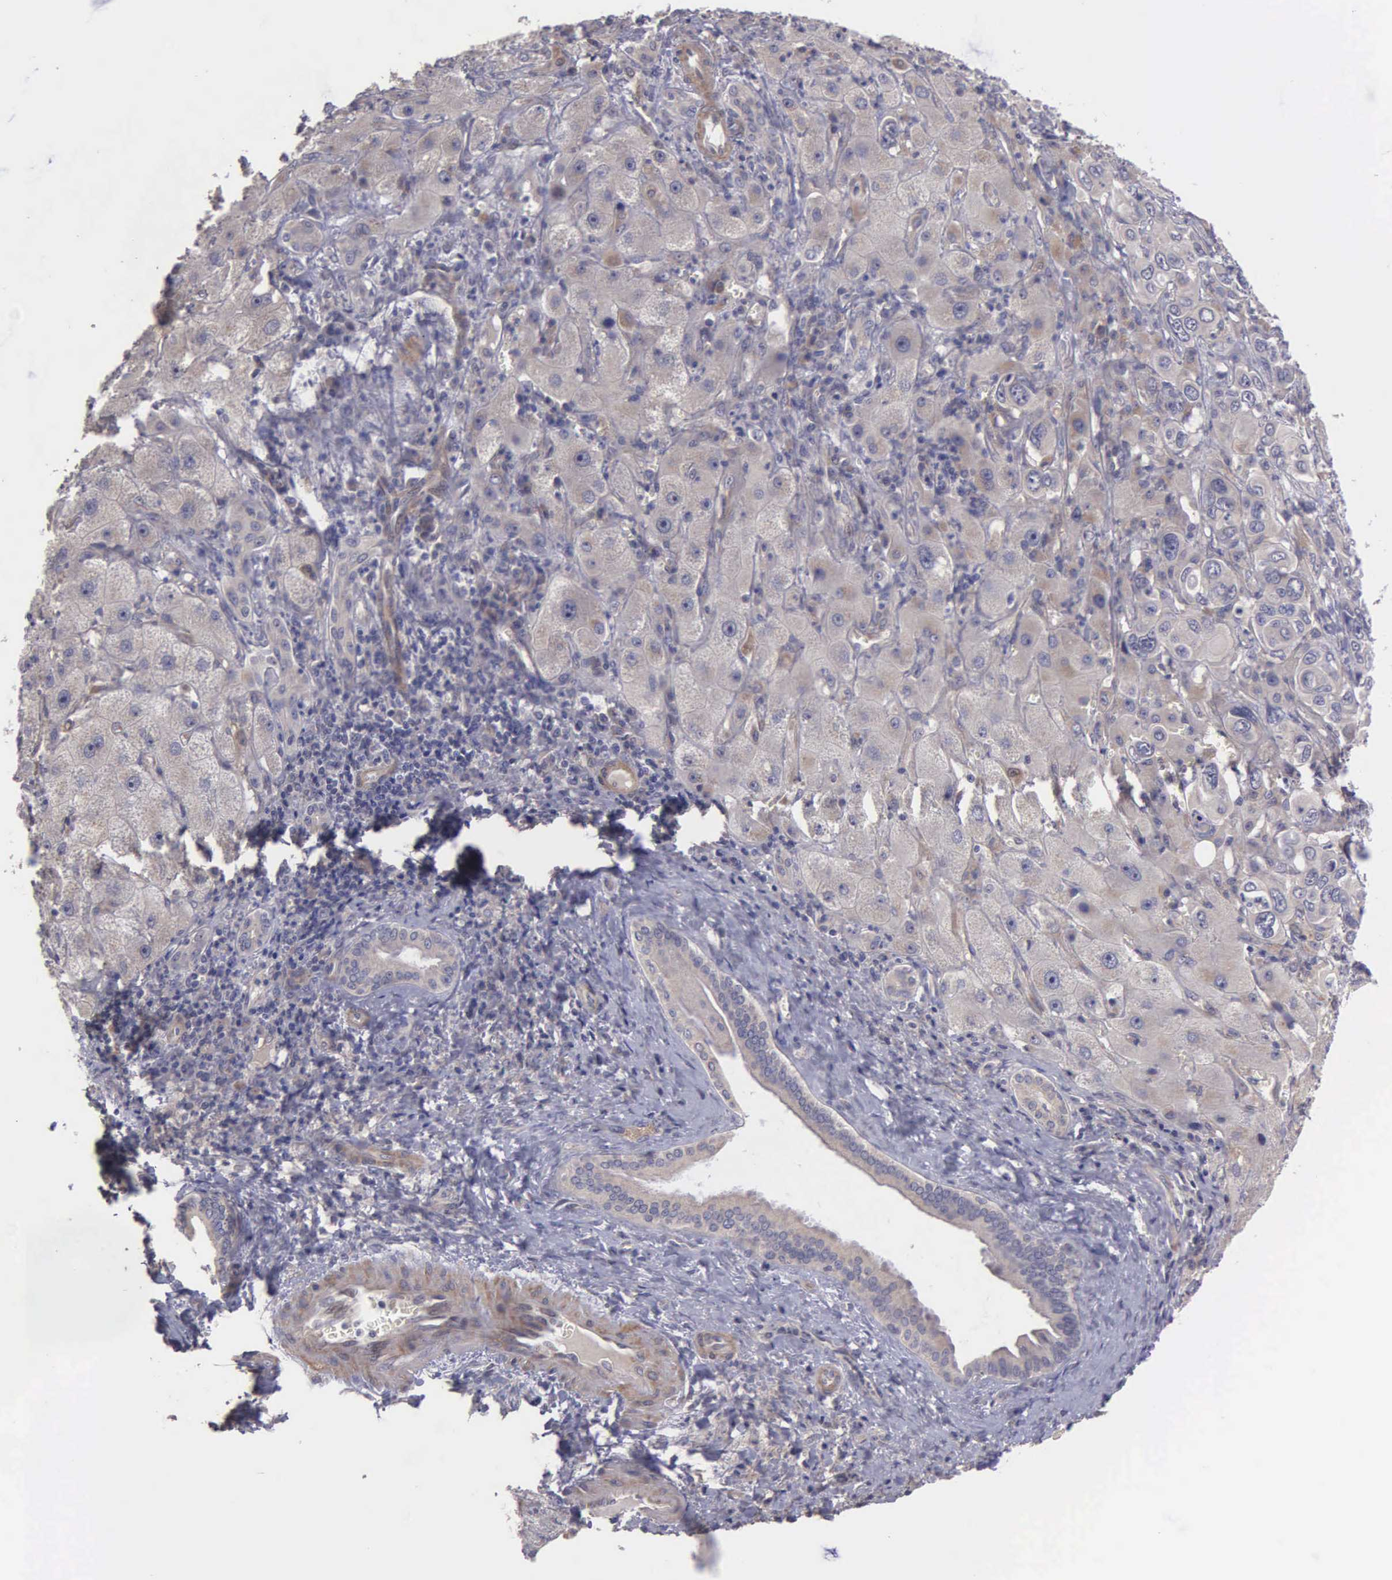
{"staining": {"intensity": "negative", "quantity": "none", "location": "none"}, "tissue": "liver cancer", "cell_type": "Tumor cells", "image_type": "cancer", "snomed": [{"axis": "morphology", "description": "Cholangiocarcinoma"}, {"axis": "topography", "description": "Liver"}], "caption": "An immunohistochemistry (IHC) micrograph of liver cancer is shown. There is no staining in tumor cells of liver cancer.", "gene": "RTL10", "patient": {"sex": "female", "age": 79}}